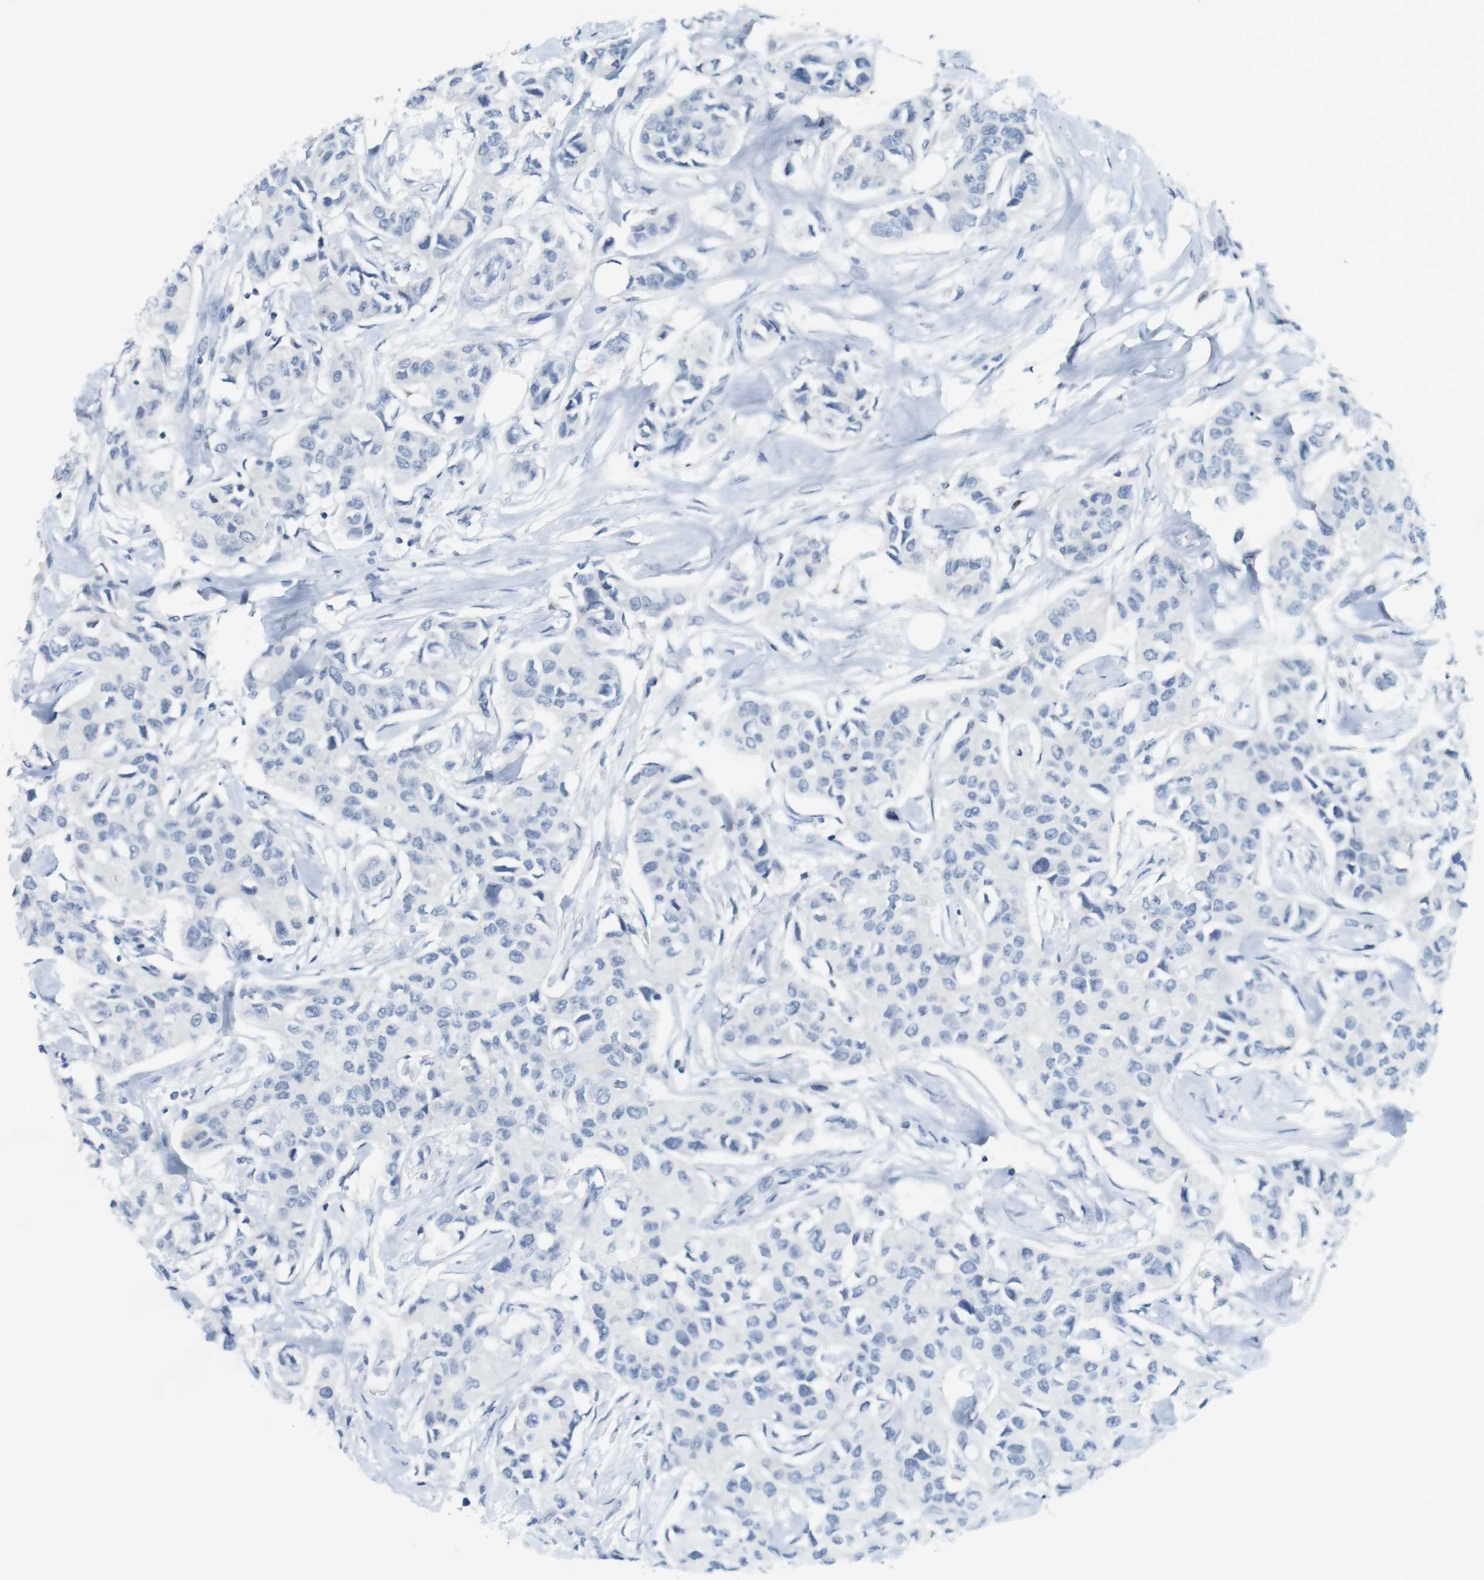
{"staining": {"intensity": "negative", "quantity": "none", "location": "none"}, "tissue": "breast cancer", "cell_type": "Tumor cells", "image_type": "cancer", "snomed": [{"axis": "morphology", "description": "Duct carcinoma"}, {"axis": "topography", "description": "Breast"}], "caption": "Protein analysis of breast cancer (infiltrating ductal carcinoma) demonstrates no significant staining in tumor cells.", "gene": "CREB3L2", "patient": {"sex": "female", "age": 80}}